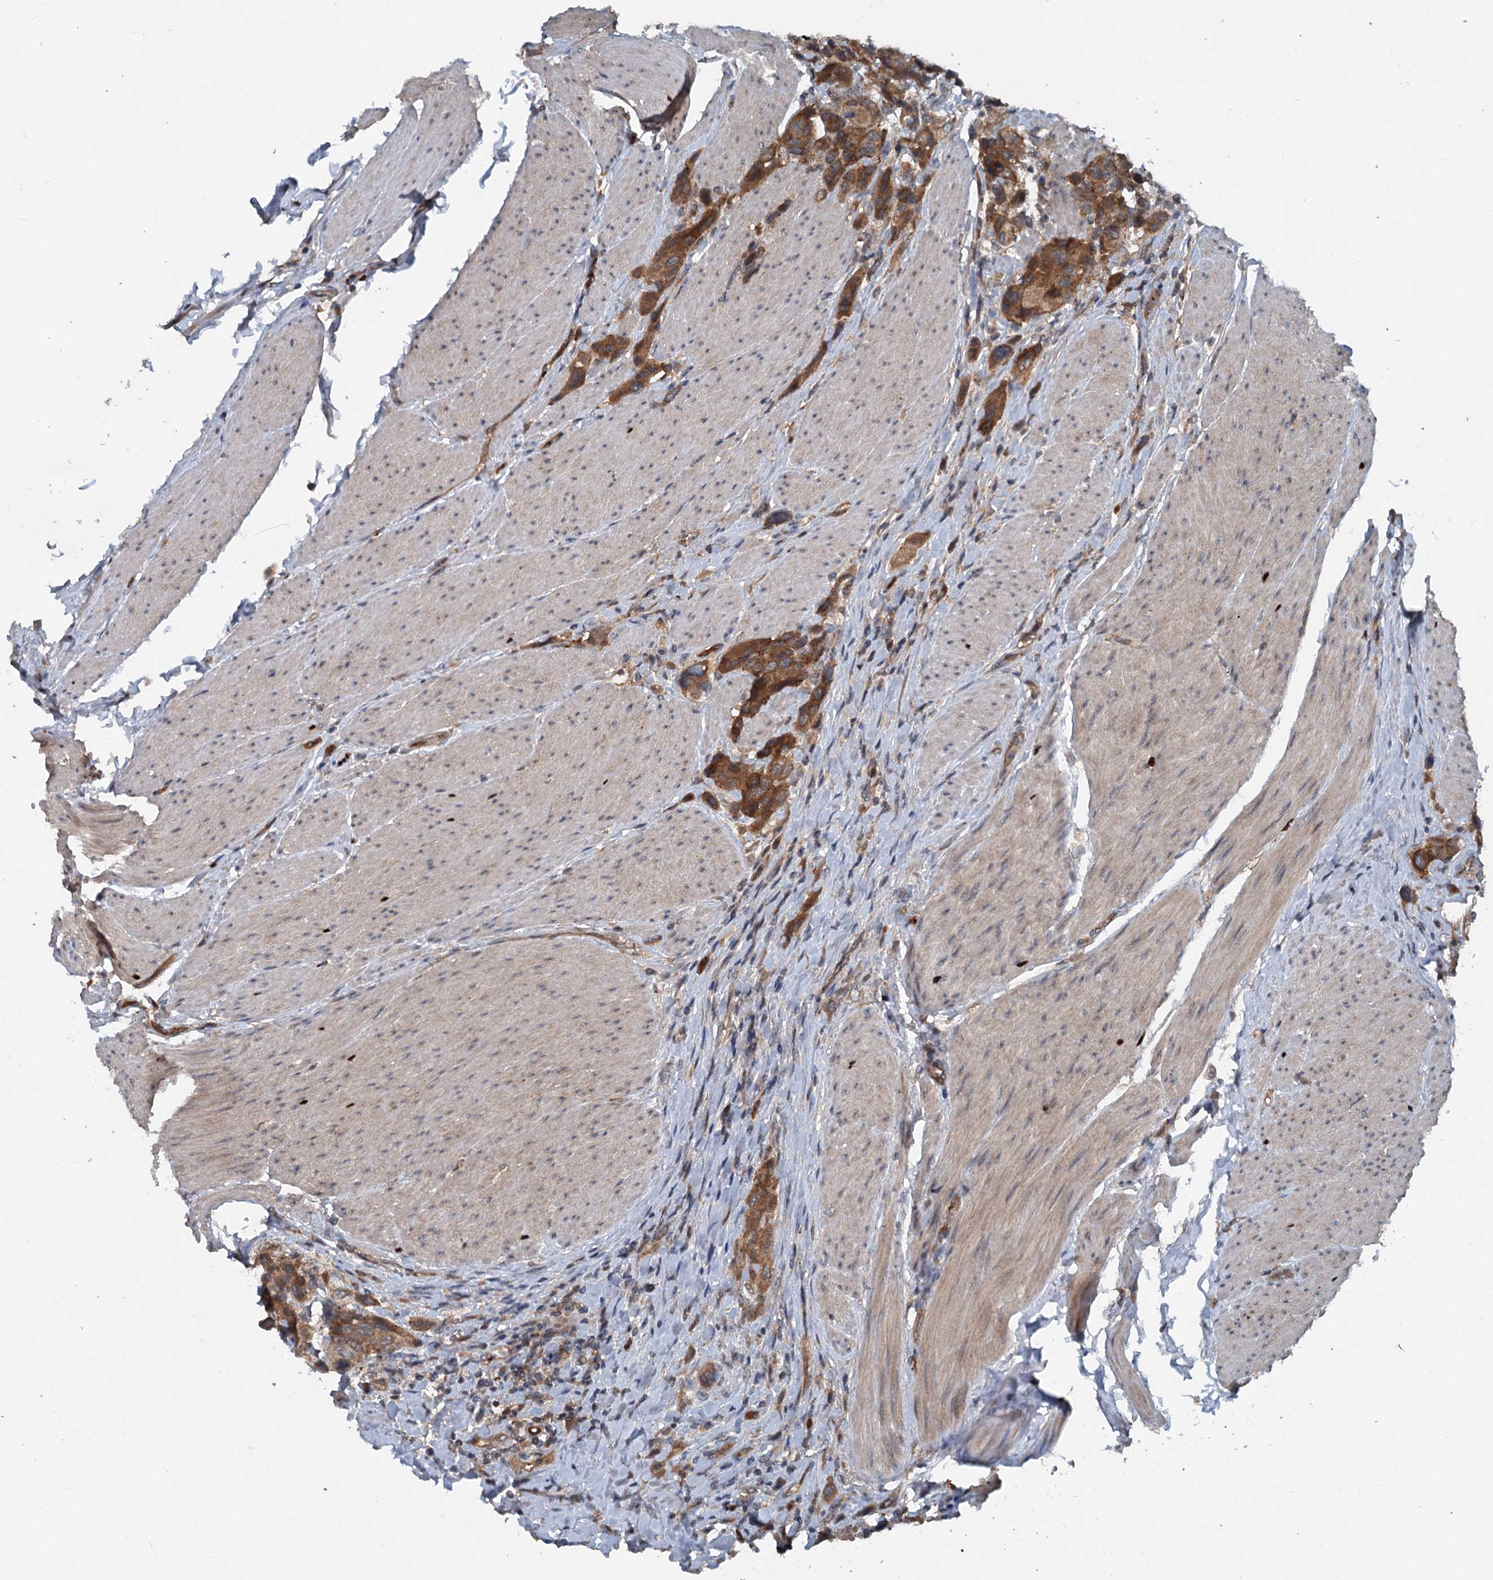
{"staining": {"intensity": "strong", "quantity": ">75%", "location": "cytoplasmic/membranous"}, "tissue": "urothelial cancer", "cell_type": "Tumor cells", "image_type": "cancer", "snomed": [{"axis": "morphology", "description": "Urothelial carcinoma, High grade"}, {"axis": "topography", "description": "Urinary bladder"}], "caption": "Urothelial cancer stained with DAB (3,3'-diaminobenzidine) immunohistochemistry (IHC) demonstrates high levels of strong cytoplasmic/membranous staining in approximately >75% of tumor cells.", "gene": "N4BP2L2", "patient": {"sex": "male", "age": 50}}